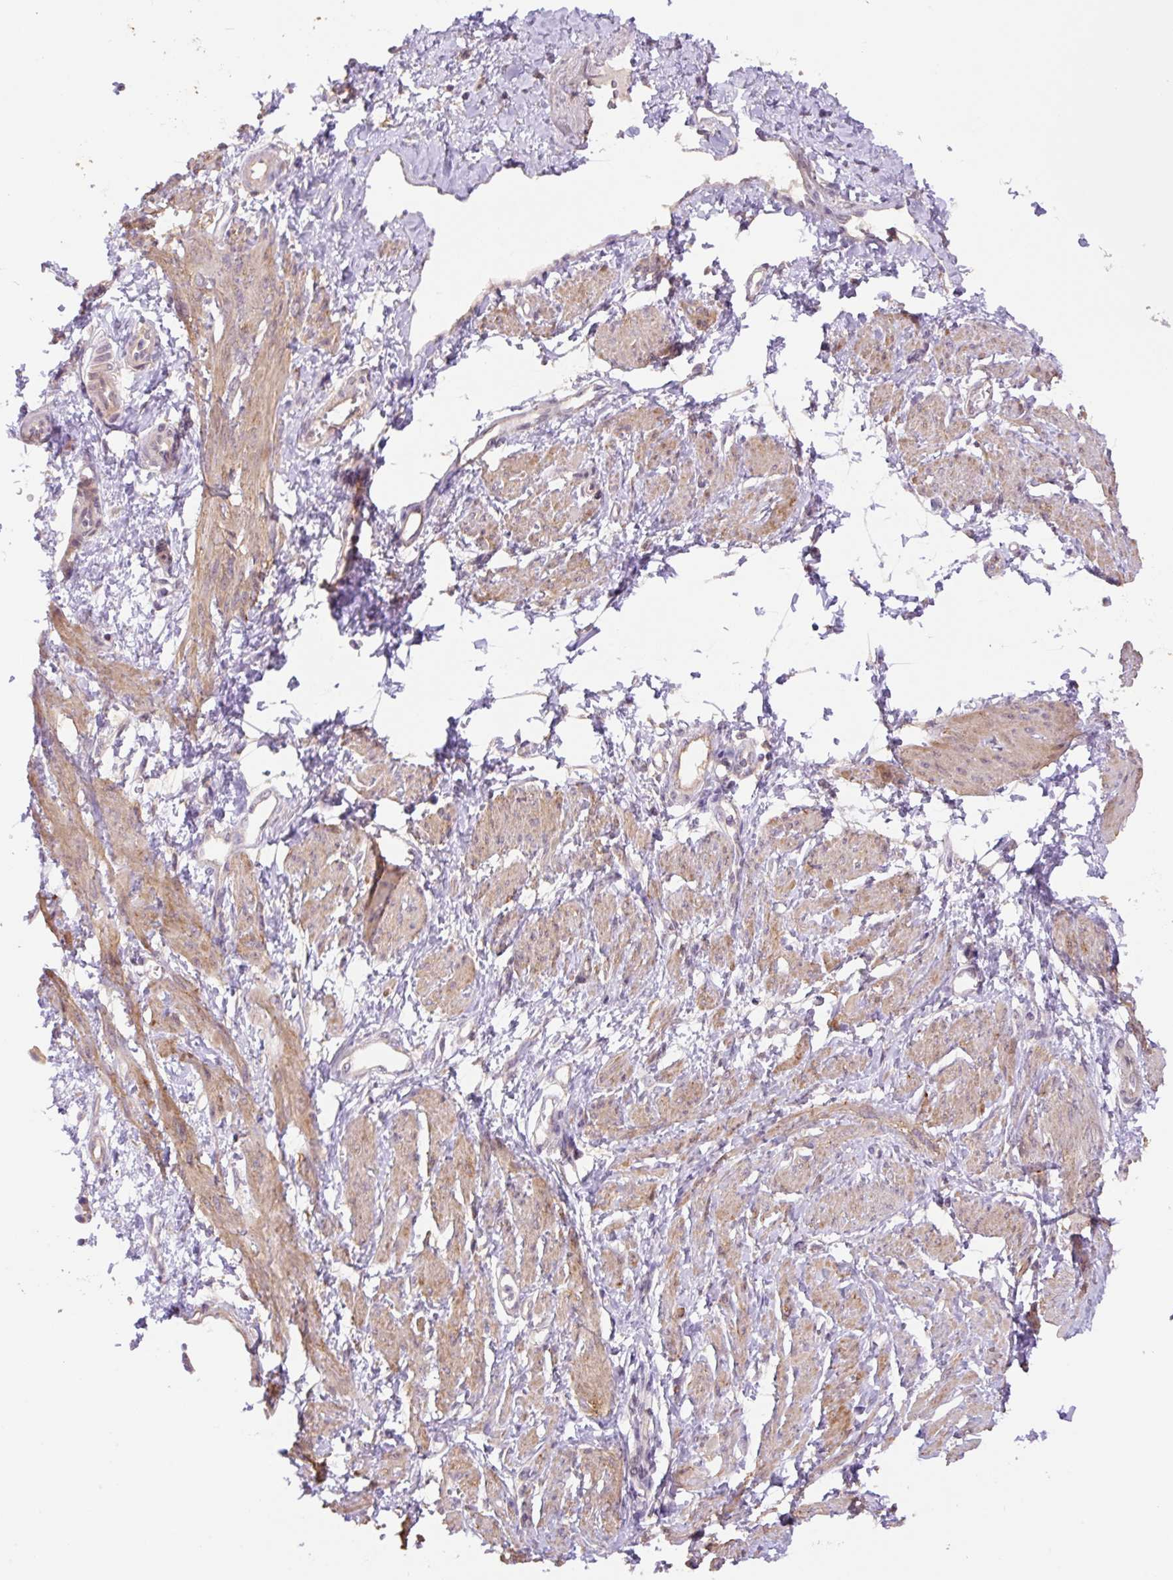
{"staining": {"intensity": "moderate", "quantity": "25%-75%", "location": "cytoplasmic/membranous"}, "tissue": "smooth muscle", "cell_type": "Smooth muscle cells", "image_type": "normal", "snomed": [{"axis": "morphology", "description": "Normal tissue, NOS"}, {"axis": "topography", "description": "Smooth muscle"}, {"axis": "topography", "description": "Uterus"}], "caption": "Smooth muscle cells reveal medium levels of moderate cytoplasmic/membranous staining in about 25%-75% of cells in benign smooth muscle. (Brightfield microscopy of DAB IHC at high magnification).", "gene": "COX8A", "patient": {"sex": "female", "age": 39}}